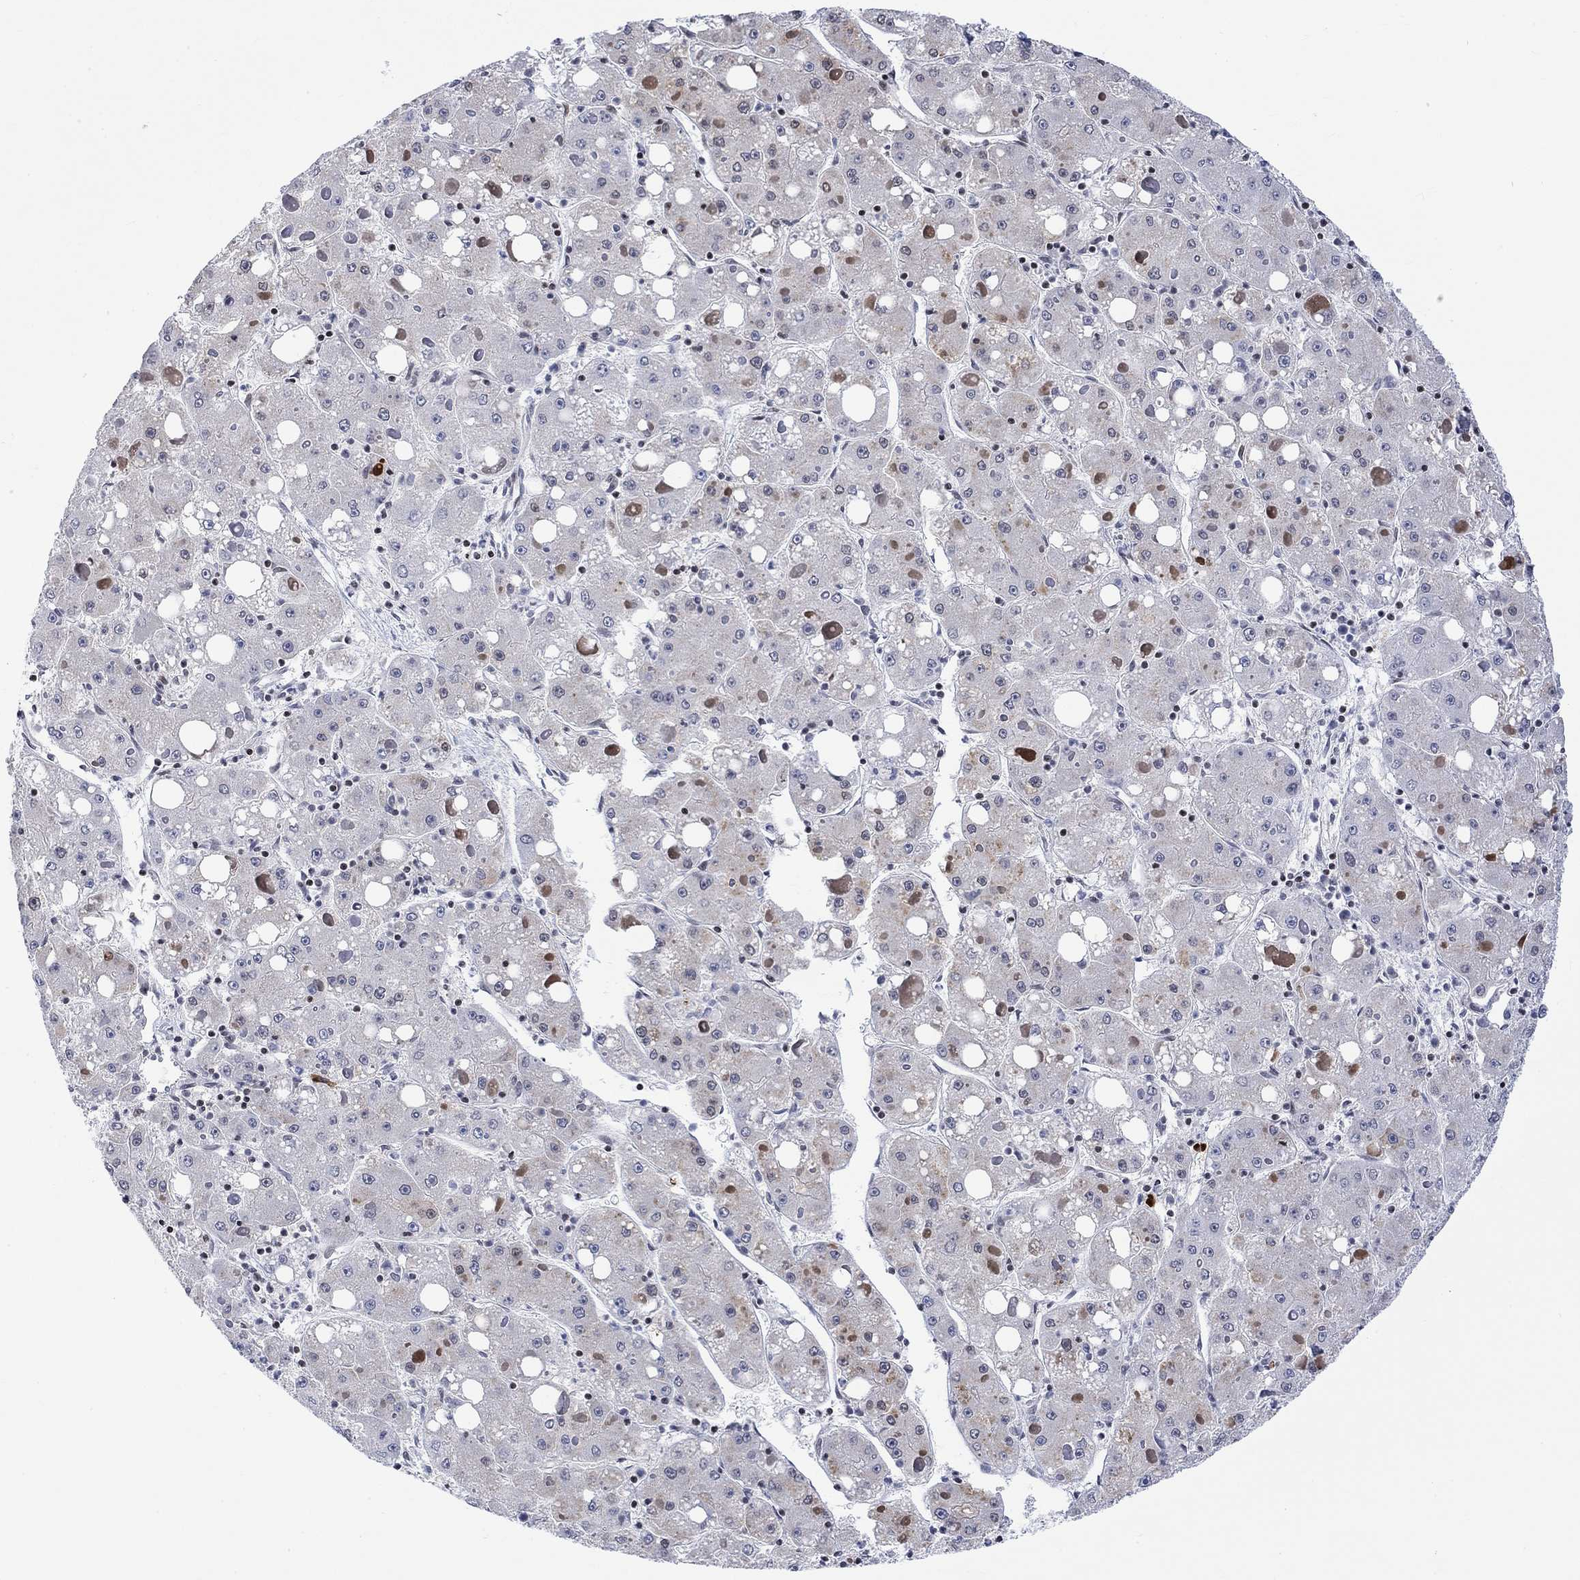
{"staining": {"intensity": "negative", "quantity": "none", "location": "none"}, "tissue": "liver cancer", "cell_type": "Tumor cells", "image_type": "cancer", "snomed": [{"axis": "morphology", "description": "Carcinoma, Hepatocellular, NOS"}, {"axis": "topography", "description": "Liver"}], "caption": "This is an immunohistochemistry histopathology image of liver hepatocellular carcinoma. There is no staining in tumor cells.", "gene": "DCX", "patient": {"sex": "male", "age": 73}}